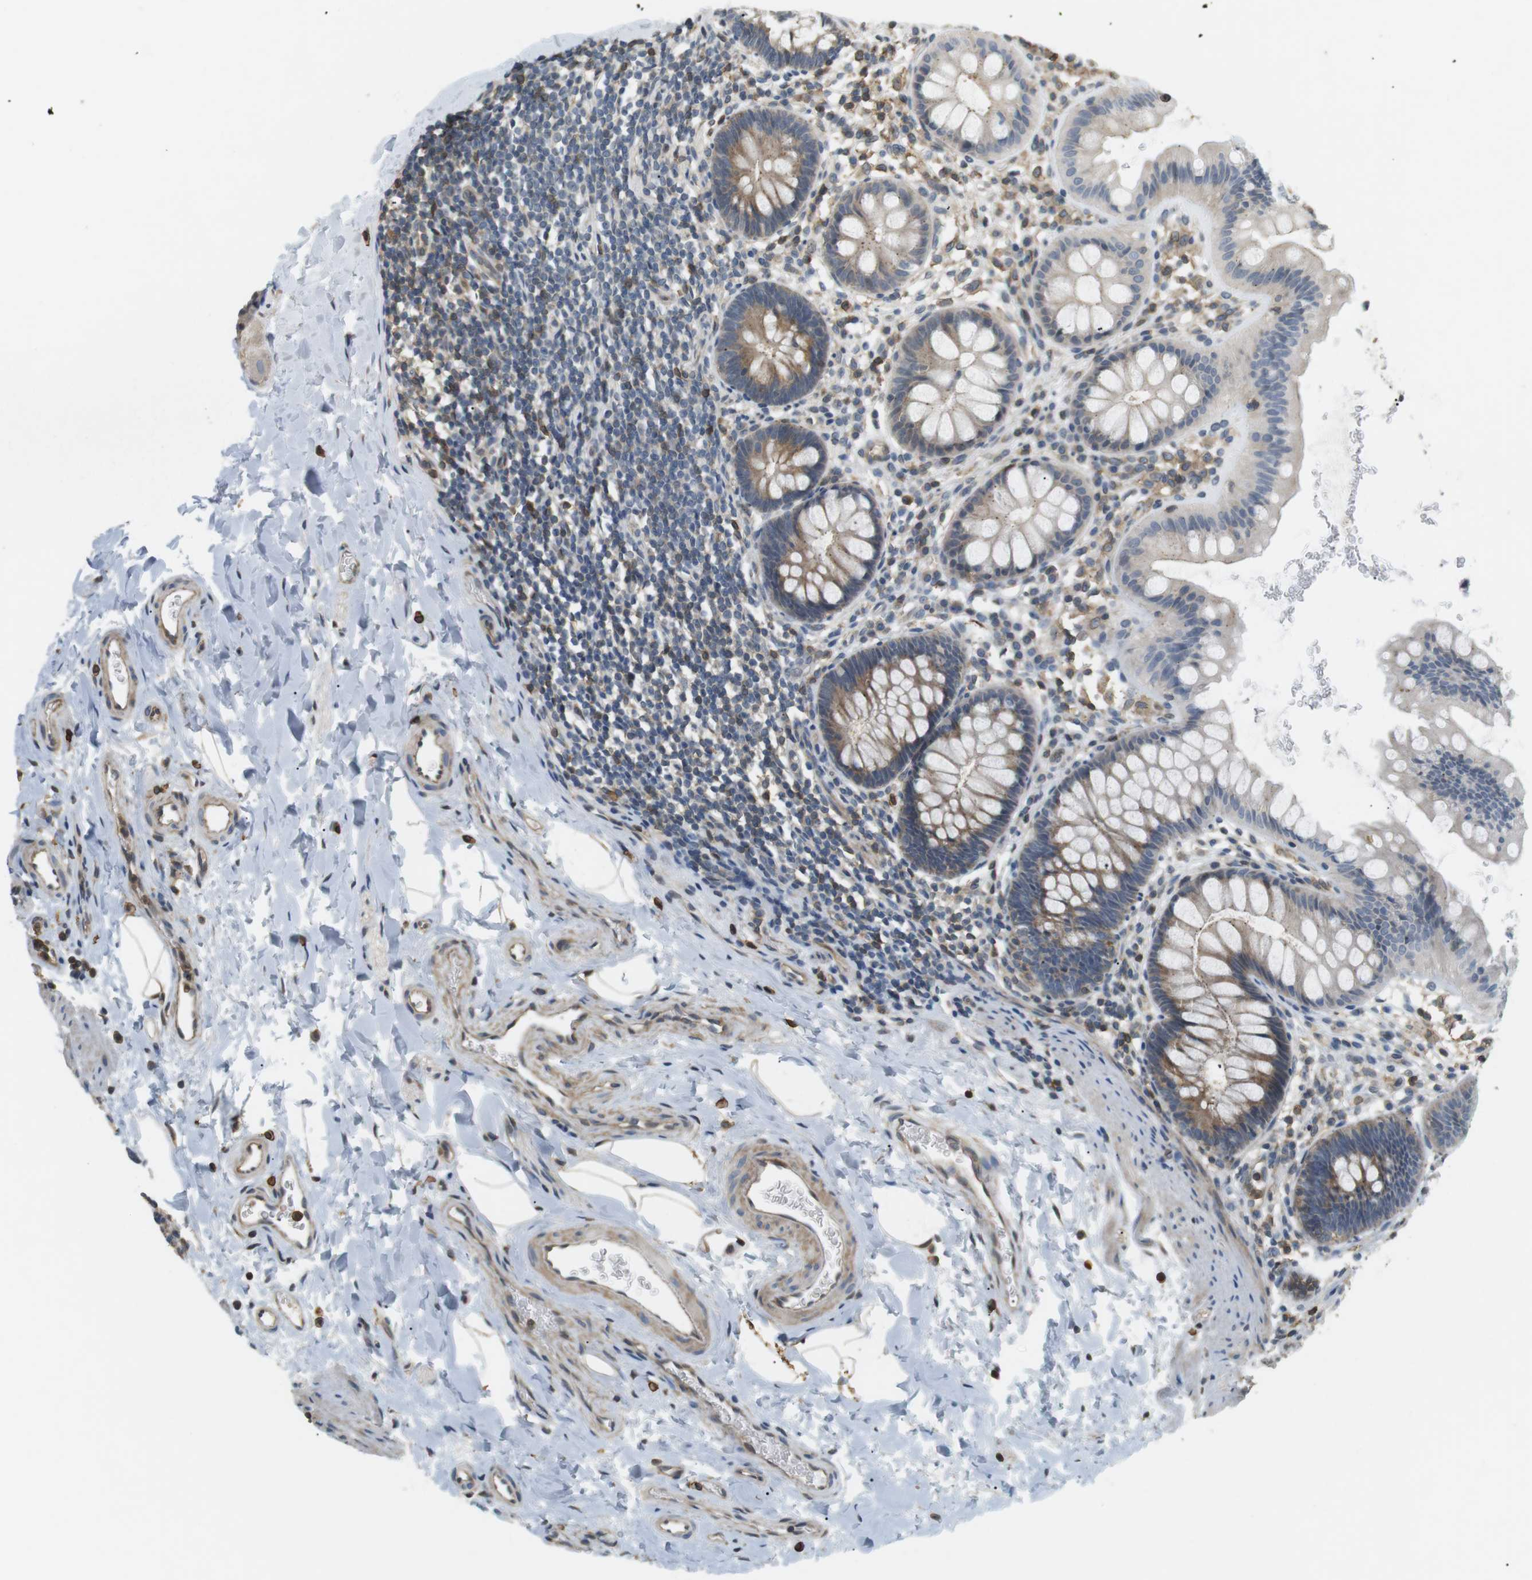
{"staining": {"intensity": "moderate", "quantity": ">75%", "location": "cytoplasmic/membranous"}, "tissue": "rectum", "cell_type": "Glandular cells", "image_type": "normal", "snomed": [{"axis": "morphology", "description": "Normal tissue, NOS"}, {"axis": "topography", "description": "Rectum"}], "caption": "IHC image of benign rectum stained for a protein (brown), which exhibits medium levels of moderate cytoplasmic/membranous positivity in about >75% of glandular cells.", "gene": "P2RY1", "patient": {"sex": "female", "age": 24}}